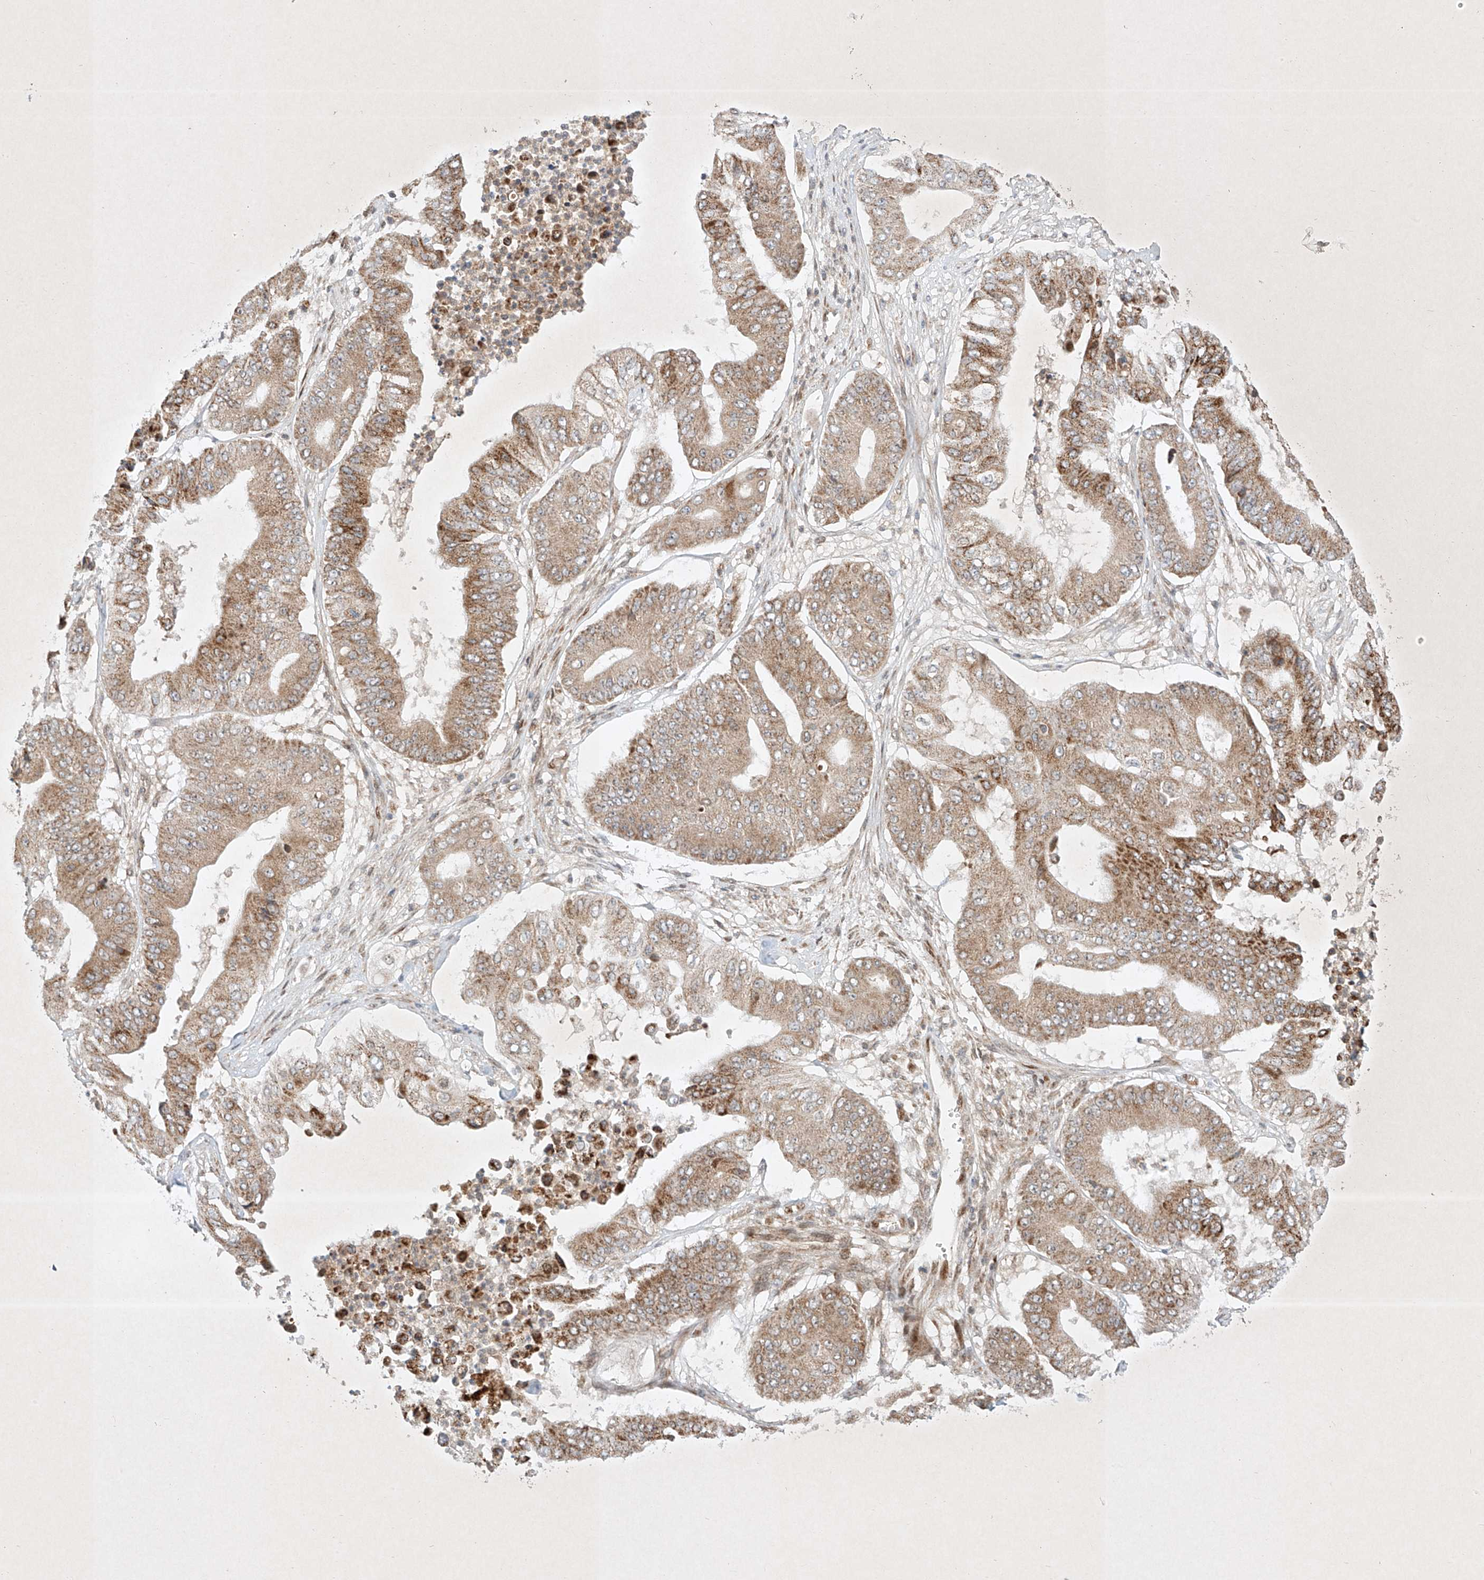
{"staining": {"intensity": "moderate", "quantity": ">75%", "location": "cytoplasmic/membranous"}, "tissue": "pancreatic cancer", "cell_type": "Tumor cells", "image_type": "cancer", "snomed": [{"axis": "morphology", "description": "Adenocarcinoma, NOS"}, {"axis": "topography", "description": "Pancreas"}], "caption": "Immunohistochemical staining of adenocarcinoma (pancreatic) demonstrates medium levels of moderate cytoplasmic/membranous positivity in approximately >75% of tumor cells.", "gene": "EPG5", "patient": {"sex": "female", "age": 77}}